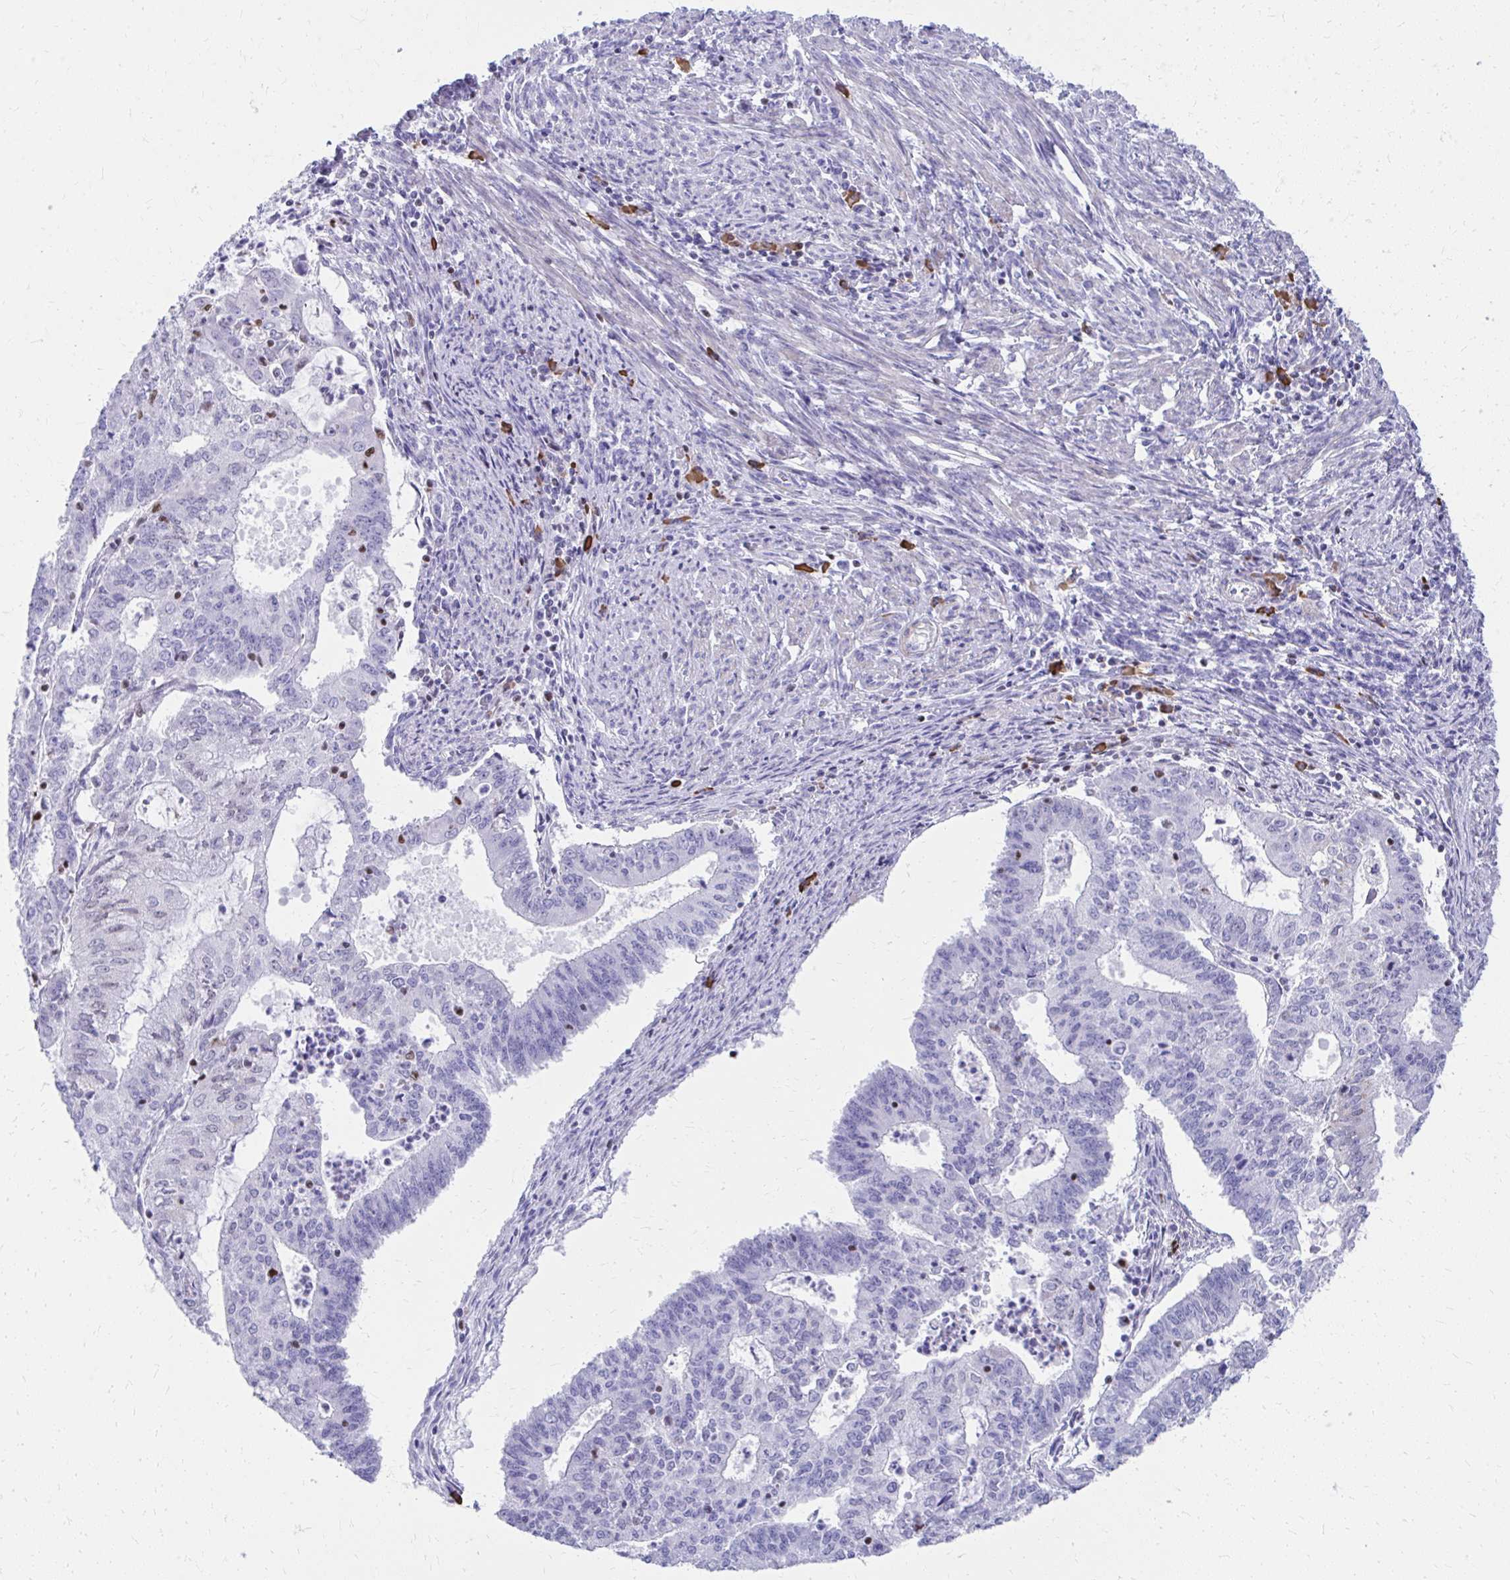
{"staining": {"intensity": "negative", "quantity": "none", "location": "none"}, "tissue": "endometrial cancer", "cell_type": "Tumor cells", "image_type": "cancer", "snomed": [{"axis": "morphology", "description": "Adenocarcinoma, NOS"}, {"axis": "topography", "description": "Endometrium"}], "caption": "Tumor cells are negative for protein expression in human endometrial cancer.", "gene": "RUNX3", "patient": {"sex": "female", "age": 61}}